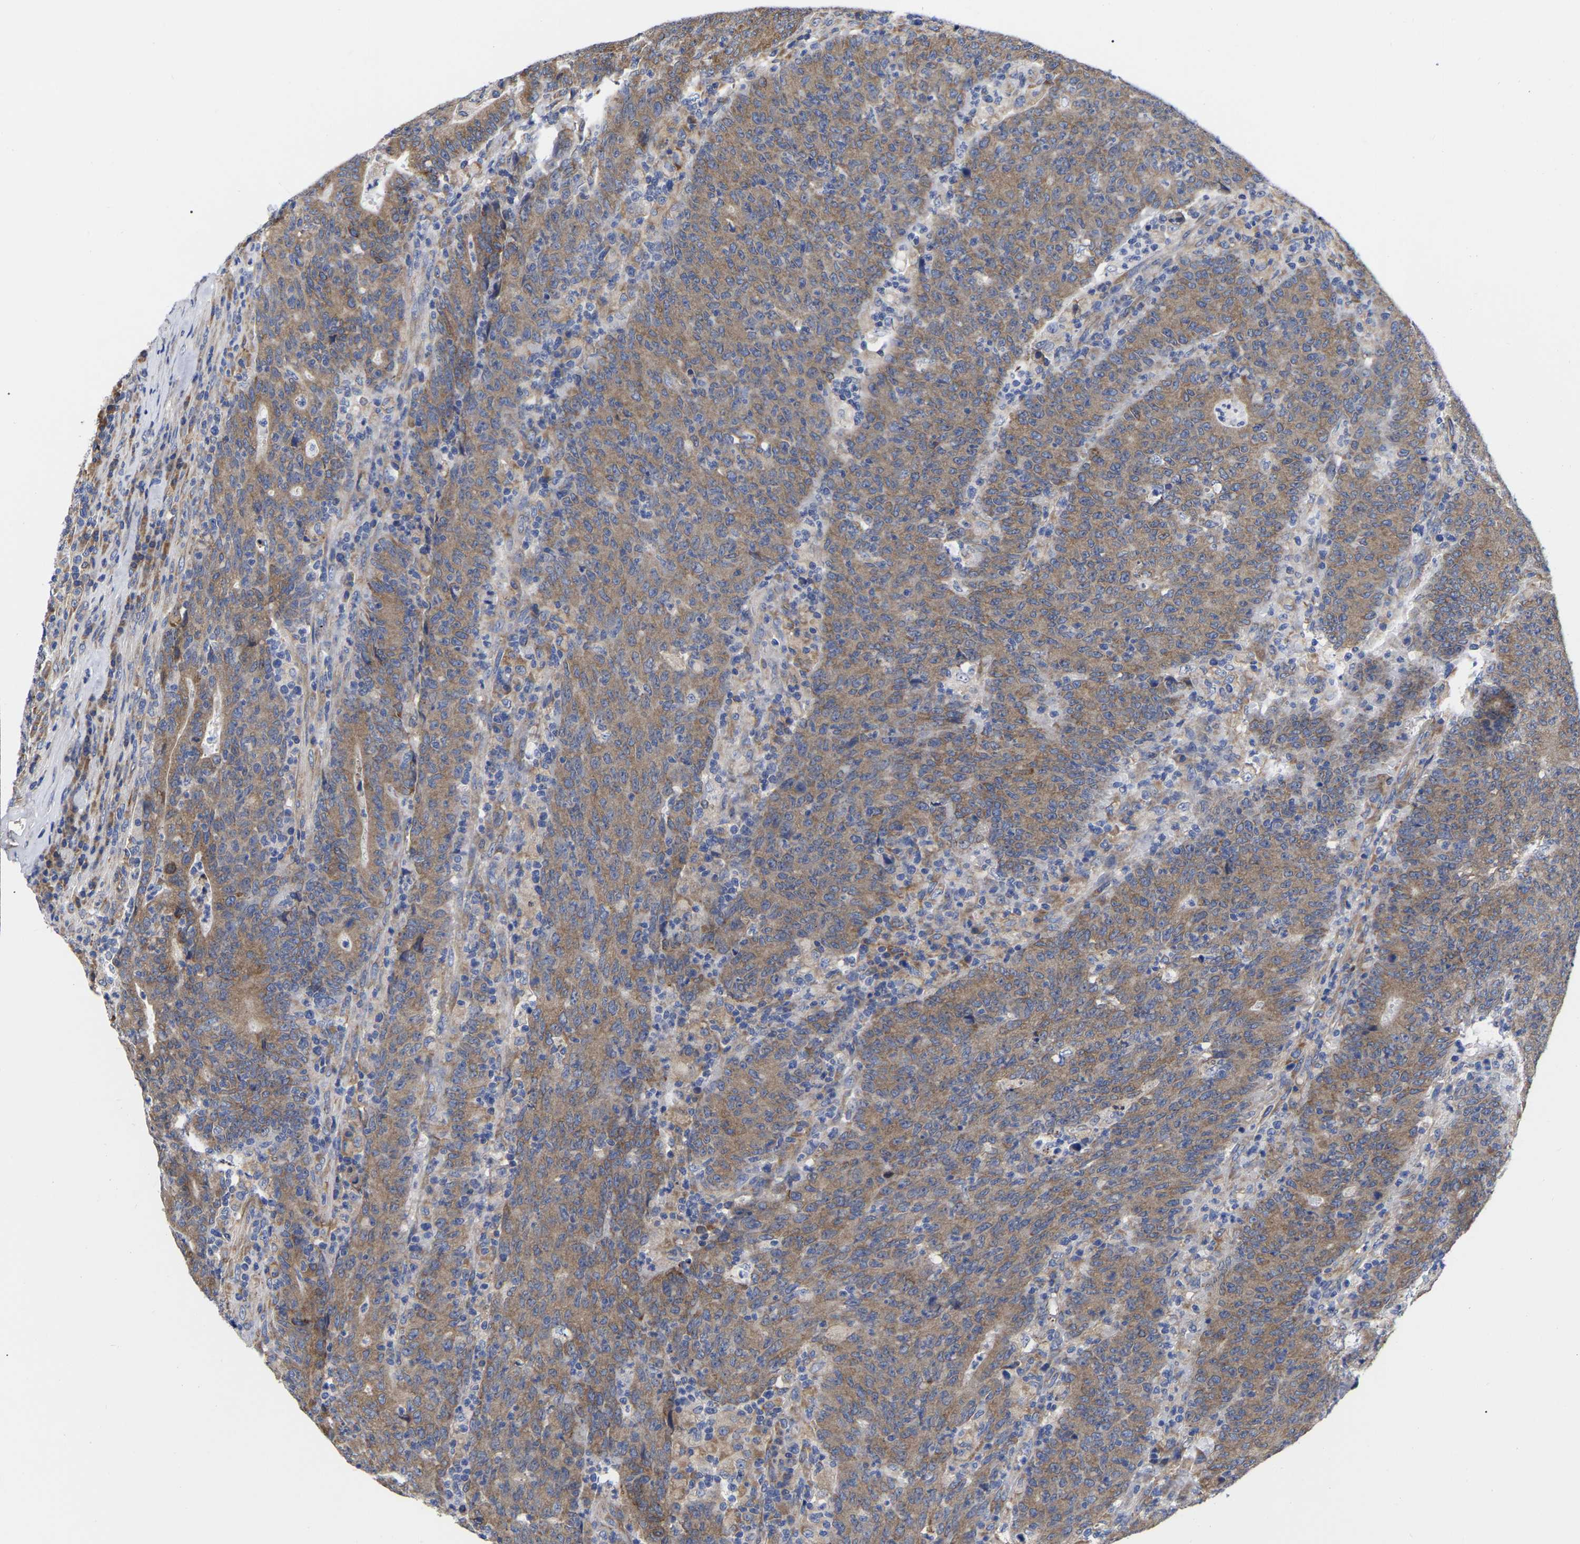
{"staining": {"intensity": "moderate", "quantity": ">75%", "location": "cytoplasmic/membranous"}, "tissue": "colorectal cancer", "cell_type": "Tumor cells", "image_type": "cancer", "snomed": [{"axis": "morphology", "description": "Adenocarcinoma, NOS"}, {"axis": "topography", "description": "Colon"}], "caption": "Immunohistochemical staining of human adenocarcinoma (colorectal) shows medium levels of moderate cytoplasmic/membranous positivity in approximately >75% of tumor cells.", "gene": "CFAP298", "patient": {"sex": "female", "age": 75}}